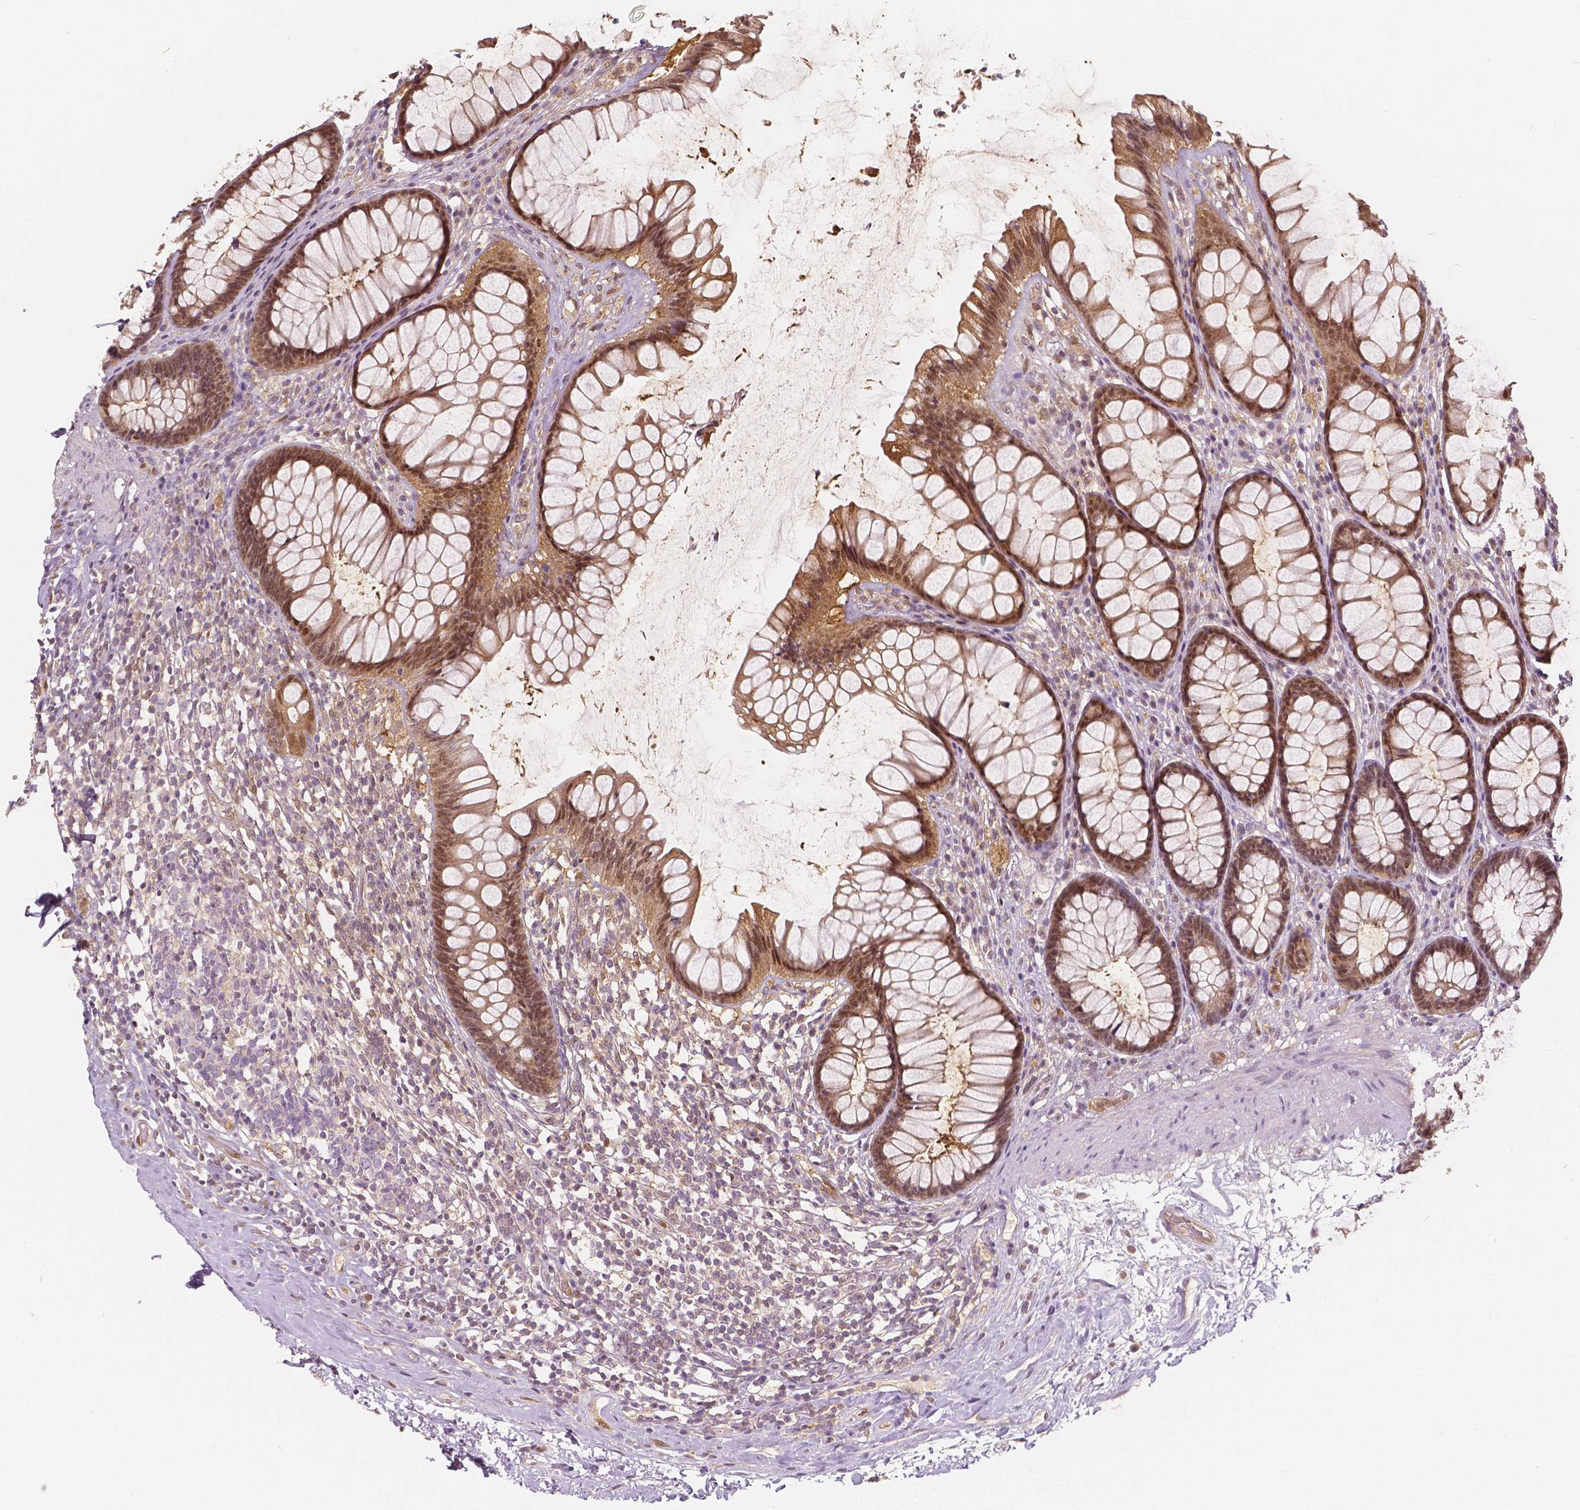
{"staining": {"intensity": "moderate", "quantity": ">75%", "location": "cytoplasmic/membranous,nuclear"}, "tissue": "rectum", "cell_type": "Glandular cells", "image_type": "normal", "snomed": [{"axis": "morphology", "description": "Normal tissue, NOS"}, {"axis": "topography", "description": "Rectum"}], "caption": "Brown immunohistochemical staining in unremarkable human rectum demonstrates moderate cytoplasmic/membranous,nuclear staining in about >75% of glandular cells. (Brightfield microscopy of DAB IHC at high magnification).", "gene": "NAPRT", "patient": {"sex": "male", "age": 72}}